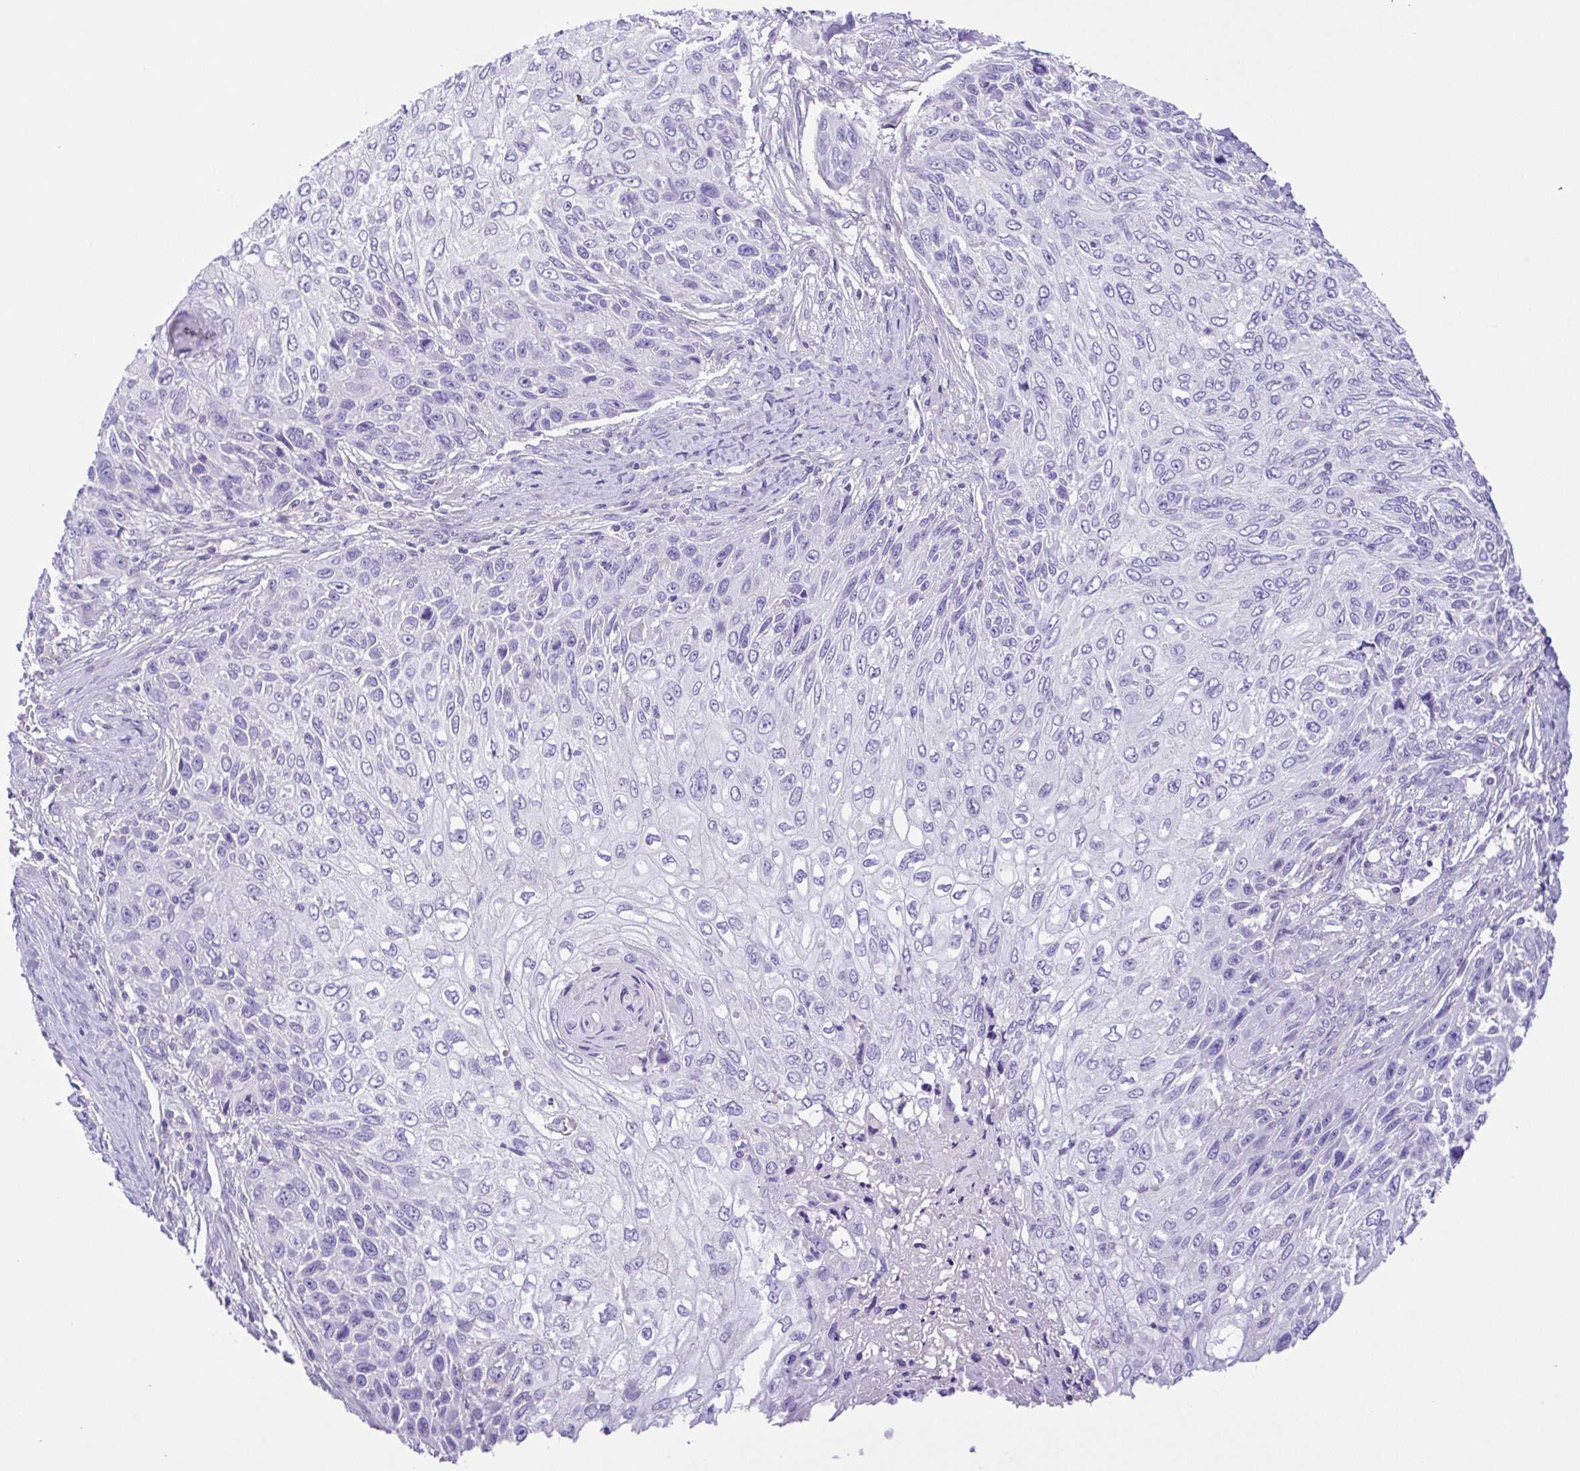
{"staining": {"intensity": "negative", "quantity": "none", "location": "none"}, "tissue": "skin cancer", "cell_type": "Tumor cells", "image_type": "cancer", "snomed": [{"axis": "morphology", "description": "Squamous cell carcinoma, NOS"}, {"axis": "topography", "description": "Skin"}], "caption": "Immunohistochemical staining of human skin cancer exhibits no significant expression in tumor cells.", "gene": "ISM2", "patient": {"sex": "male", "age": 92}}